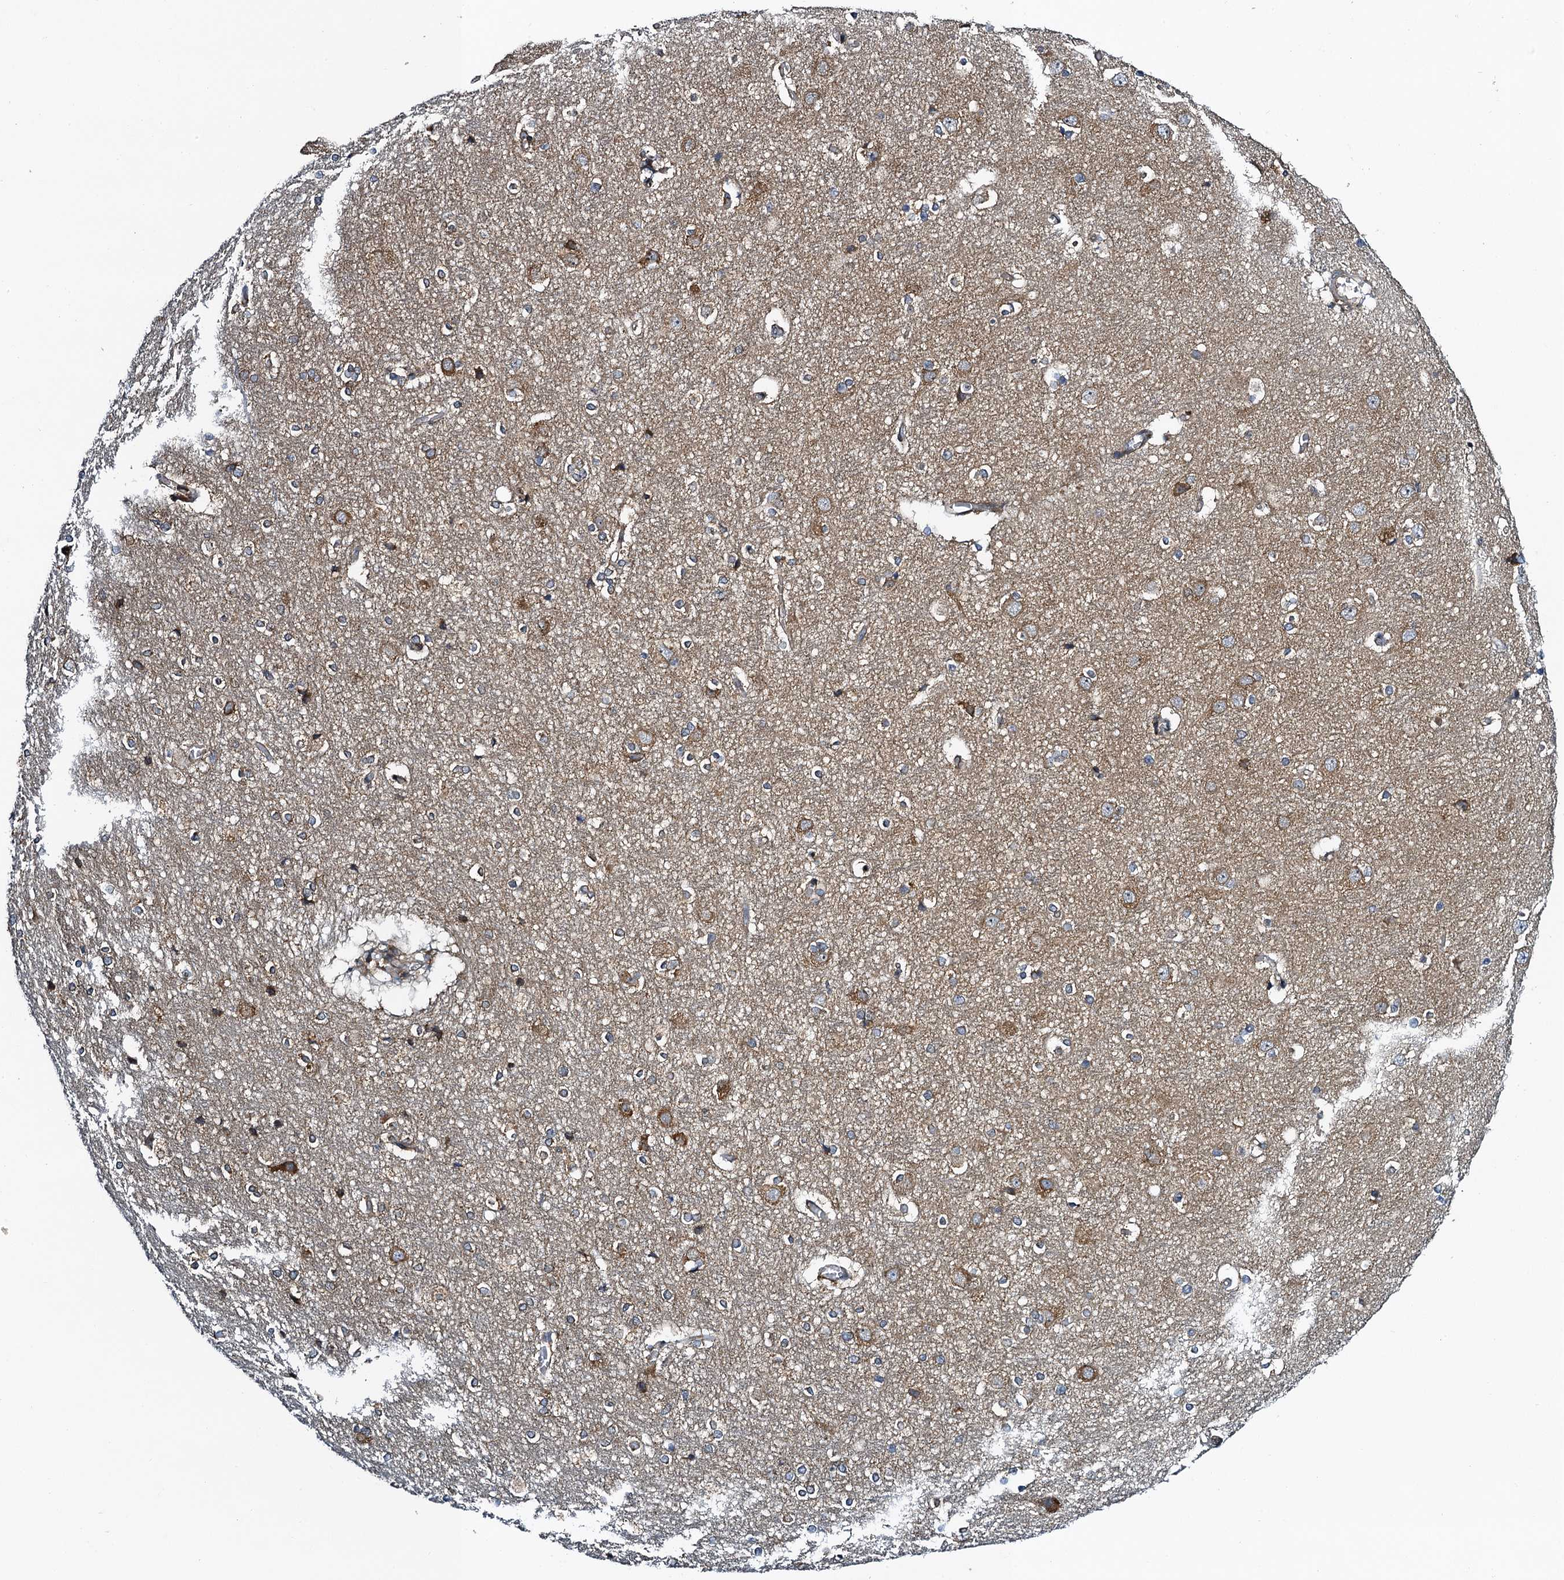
{"staining": {"intensity": "negative", "quantity": "none", "location": "none"}, "tissue": "cerebral cortex", "cell_type": "Endothelial cells", "image_type": "normal", "snomed": [{"axis": "morphology", "description": "Normal tissue, NOS"}, {"axis": "topography", "description": "Cerebral cortex"}], "caption": "Endothelial cells are negative for brown protein staining in benign cerebral cortex. (Stains: DAB (3,3'-diaminobenzidine) immunohistochemistry with hematoxylin counter stain, Microscopy: brightfield microscopy at high magnification).", "gene": "MDM1", "patient": {"sex": "male", "age": 54}}